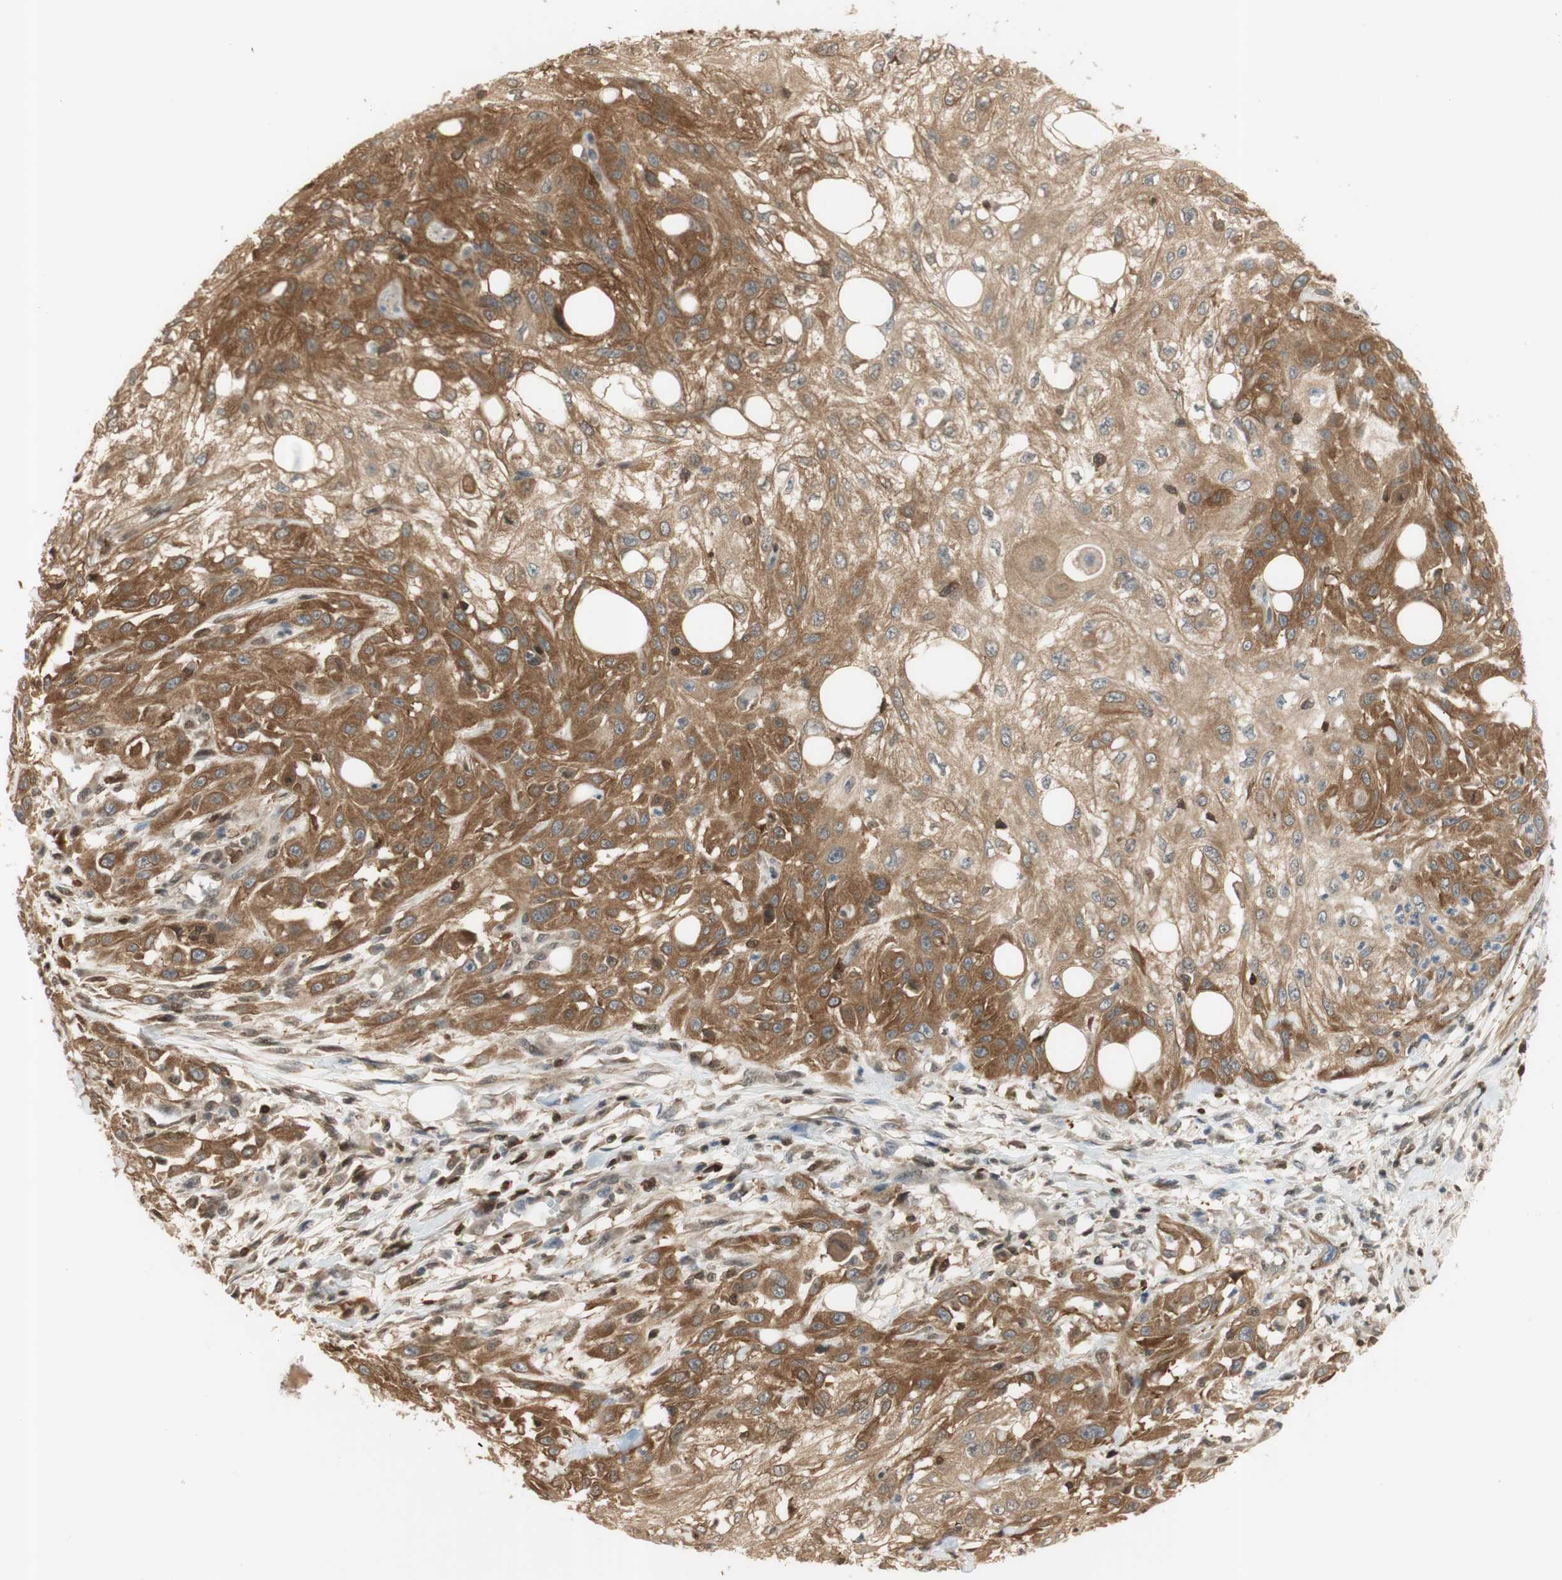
{"staining": {"intensity": "moderate", "quantity": ">75%", "location": "cytoplasmic/membranous"}, "tissue": "skin cancer", "cell_type": "Tumor cells", "image_type": "cancer", "snomed": [{"axis": "morphology", "description": "Squamous cell carcinoma, NOS"}, {"axis": "topography", "description": "Skin"}], "caption": "High-power microscopy captured an IHC image of skin cancer, revealing moderate cytoplasmic/membranous staining in approximately >75% of tumor cells.", "gene": "NAP1L4", "patient": {"sex": "male", "age": 75}}